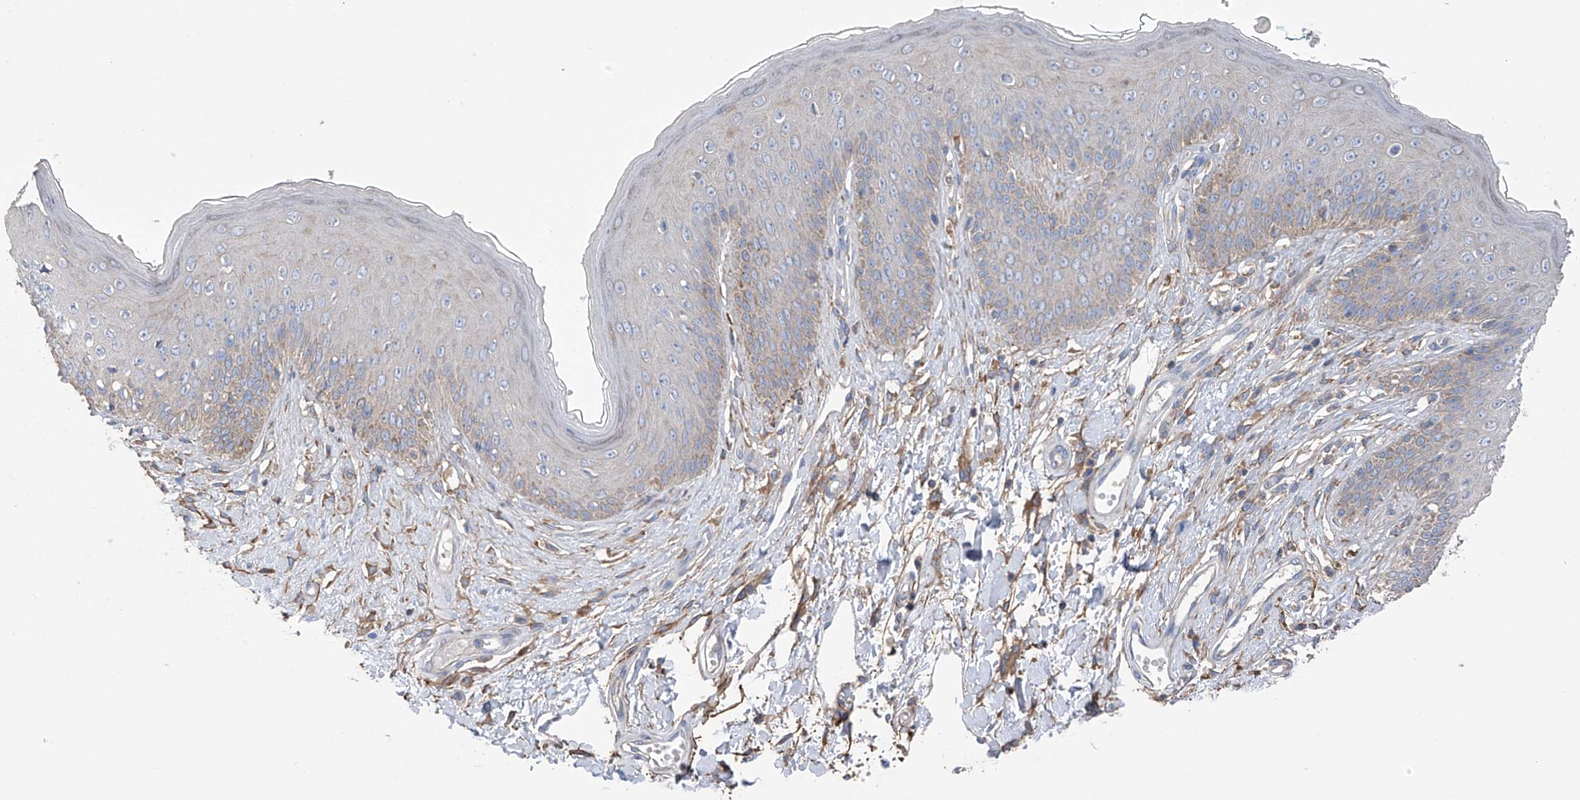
{"staining": {"intensity": "weak", "quantity": "<25%", "location": "cytoplasmic/membranous"}, "tissue": "skin", "cell_type": "Epidermal cells", "image_type": "normal", "snomed": [{"axis": "morphology", "description": "Normal tissue, NOS"}, {"axis": "morphology", "description": "Squamous cell carcinoma, NOS"}, {"axis": "topography", "description": "Vulva"}], "caption": "DAB (3,3'-diaminobenzidine) immunohistochemical staining of unremarkable skin reveals no significant positivity in epidermal cells.", "gene": "GALNTL6", "patient": {"sex": "female", "age": 85}}